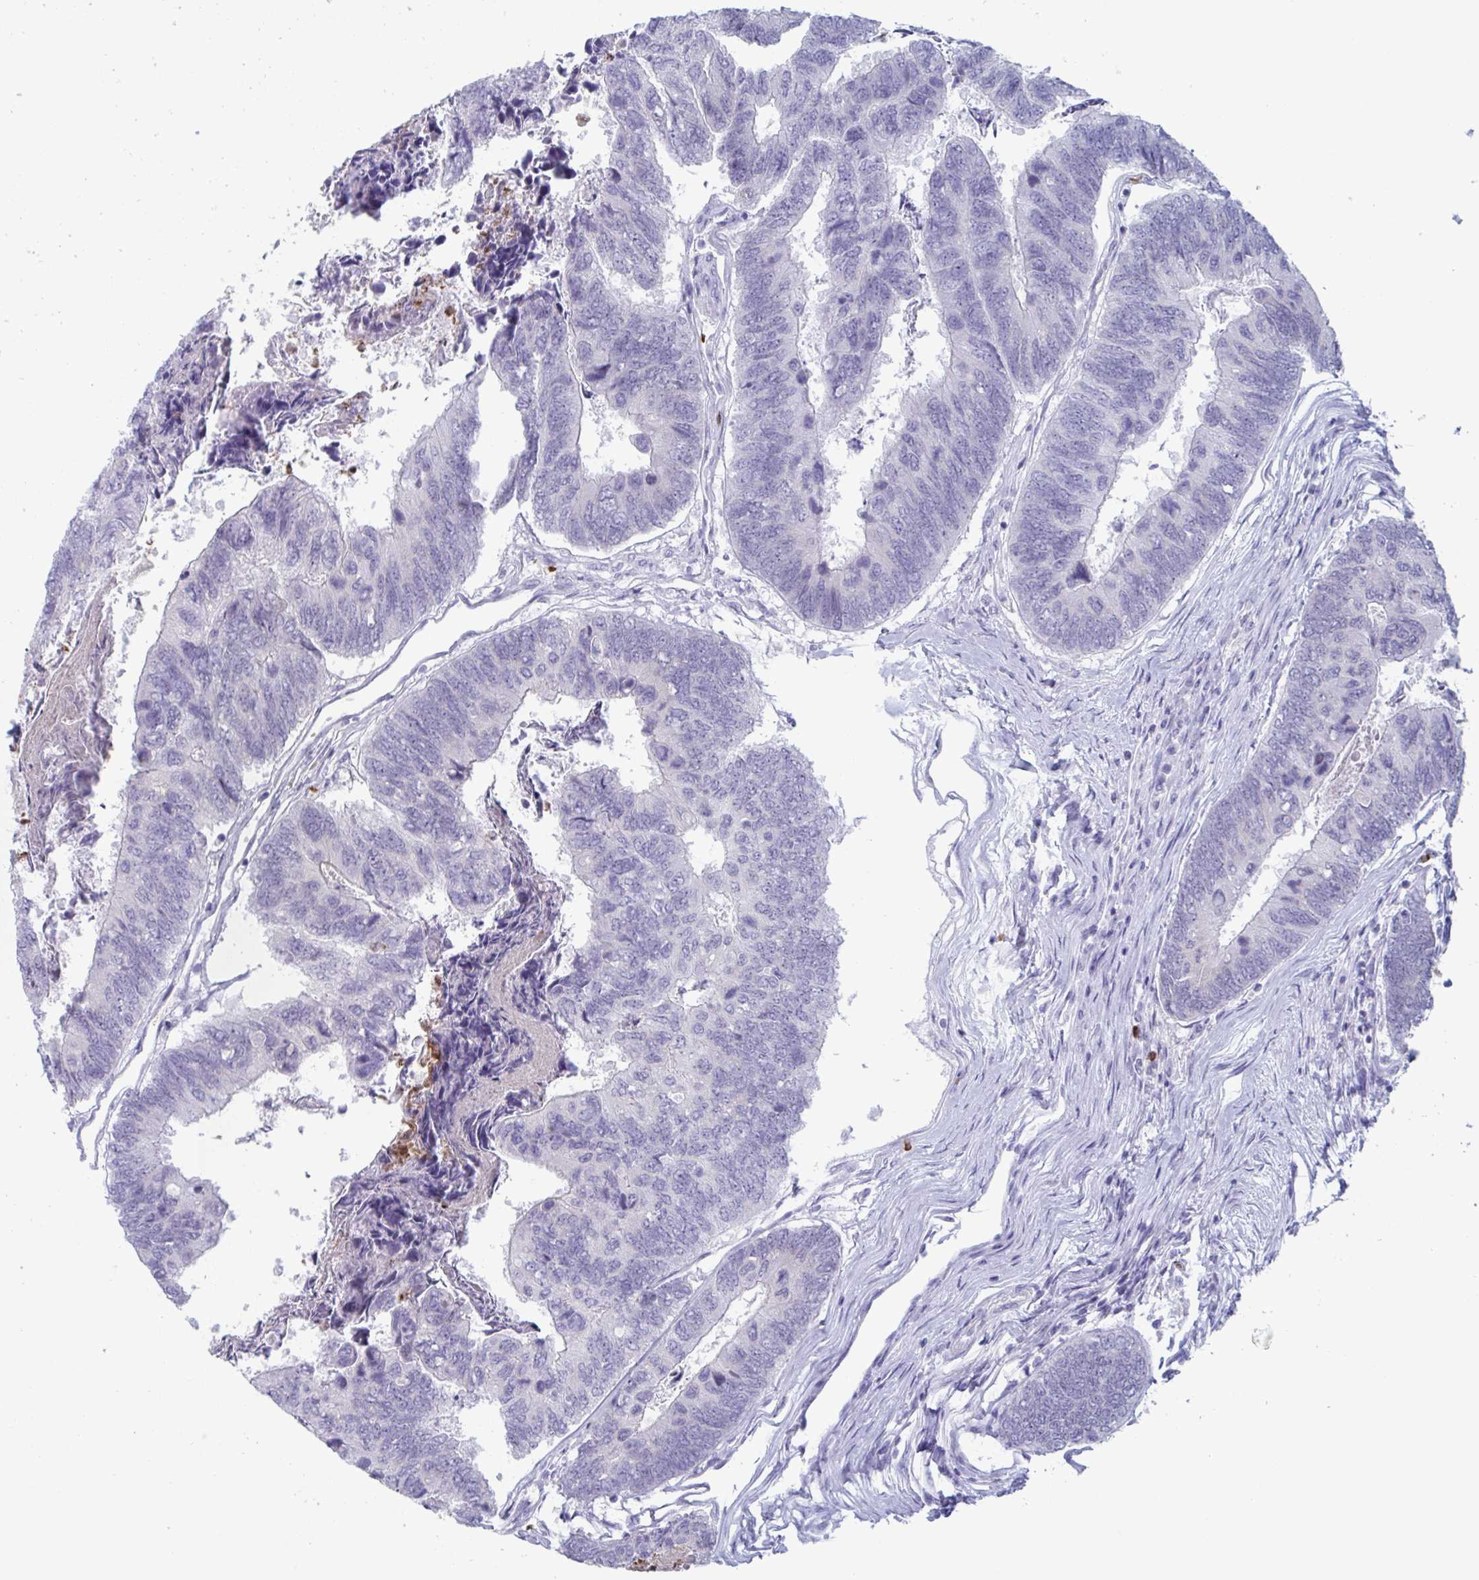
{"staining": {"intensity": "negative", "quantity": "none", "location": "none"}, "tissue": "colorectal cancer", "cell_type": "Tumor cells", "image_type": "cancer", "snomed": [{"axis": "morphology", "description": "Adenocarcinoma, NOS"}, {"axis": "topography", "description": "Colon"}], "caption": "IHC micrograph of neoplastic tissue: human colorectal cancer stained with DAB (3,3'-diaminobenzidine) reveals no significant protein expression in tumor cells. Brightfield microscopy of IHC stained with DAB (brown) and hematoxylin (blue), captured at high magnification.", "gene": "CYP4F11", "patient": {"sex": "female", "age": 67}}